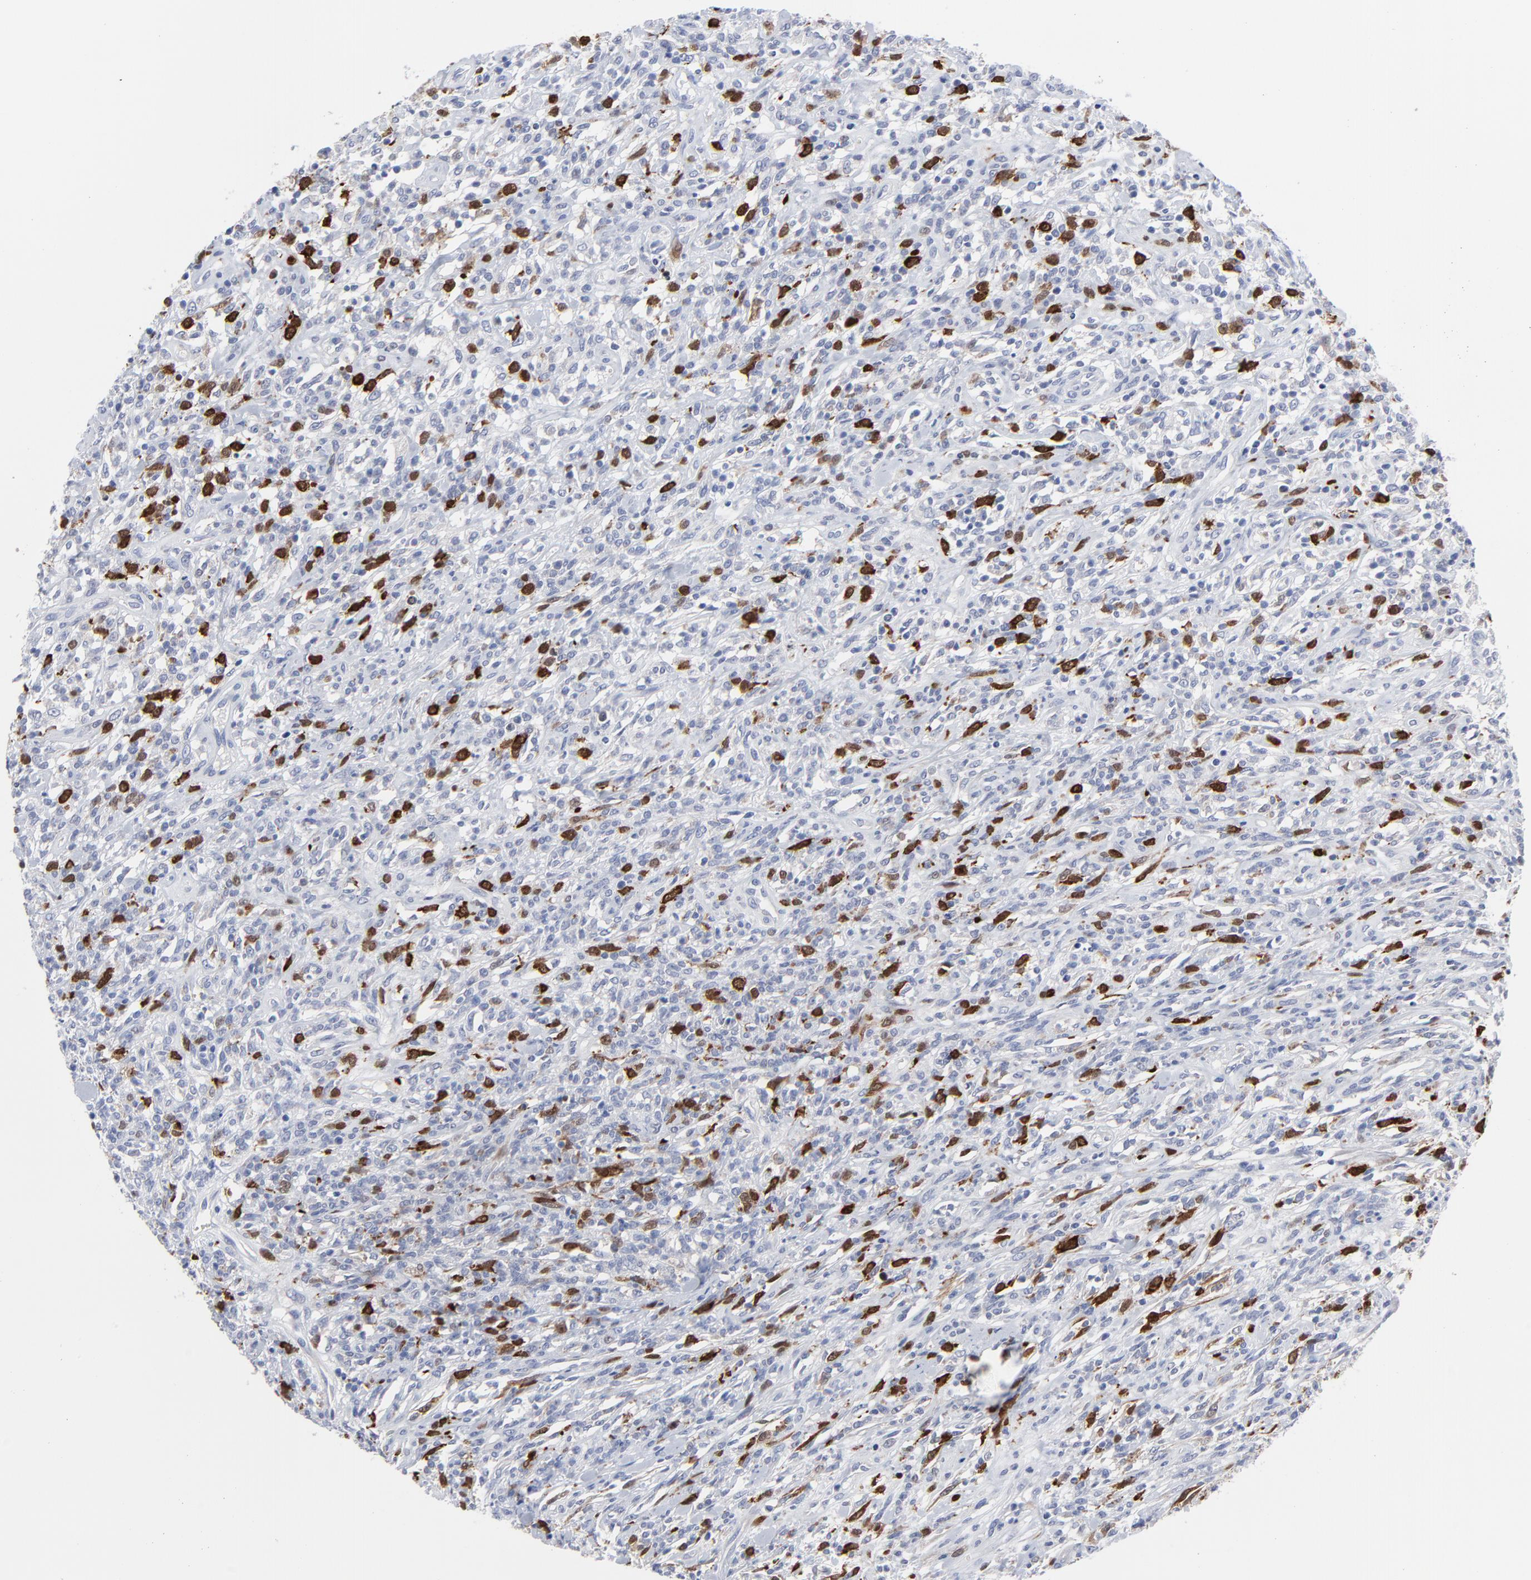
{"staining": {"intensity": "strong", "quantity": "25%-75%", "location": "cytoplasmic/membranous,nuclear"}, "tissue": "lymphoma", "cell_type": "Tumor cells", "image_type": "cancer", "snomed": [{"axis": "morphology", "description": "Malignant lymphoma, non-Hodgkin's type, High grade"}, {"axis": "topography", "description": "Lymph node"}], "caption": "High-grade malignant lymphoma, non-Hodgkin's type tissue demonstrates strong cytoplasmic/membranous and nuclear staining in approximately 25%-75% of tumor cells", "gene": "CDK1", "patient": {"sex": "female", "age": 73}}